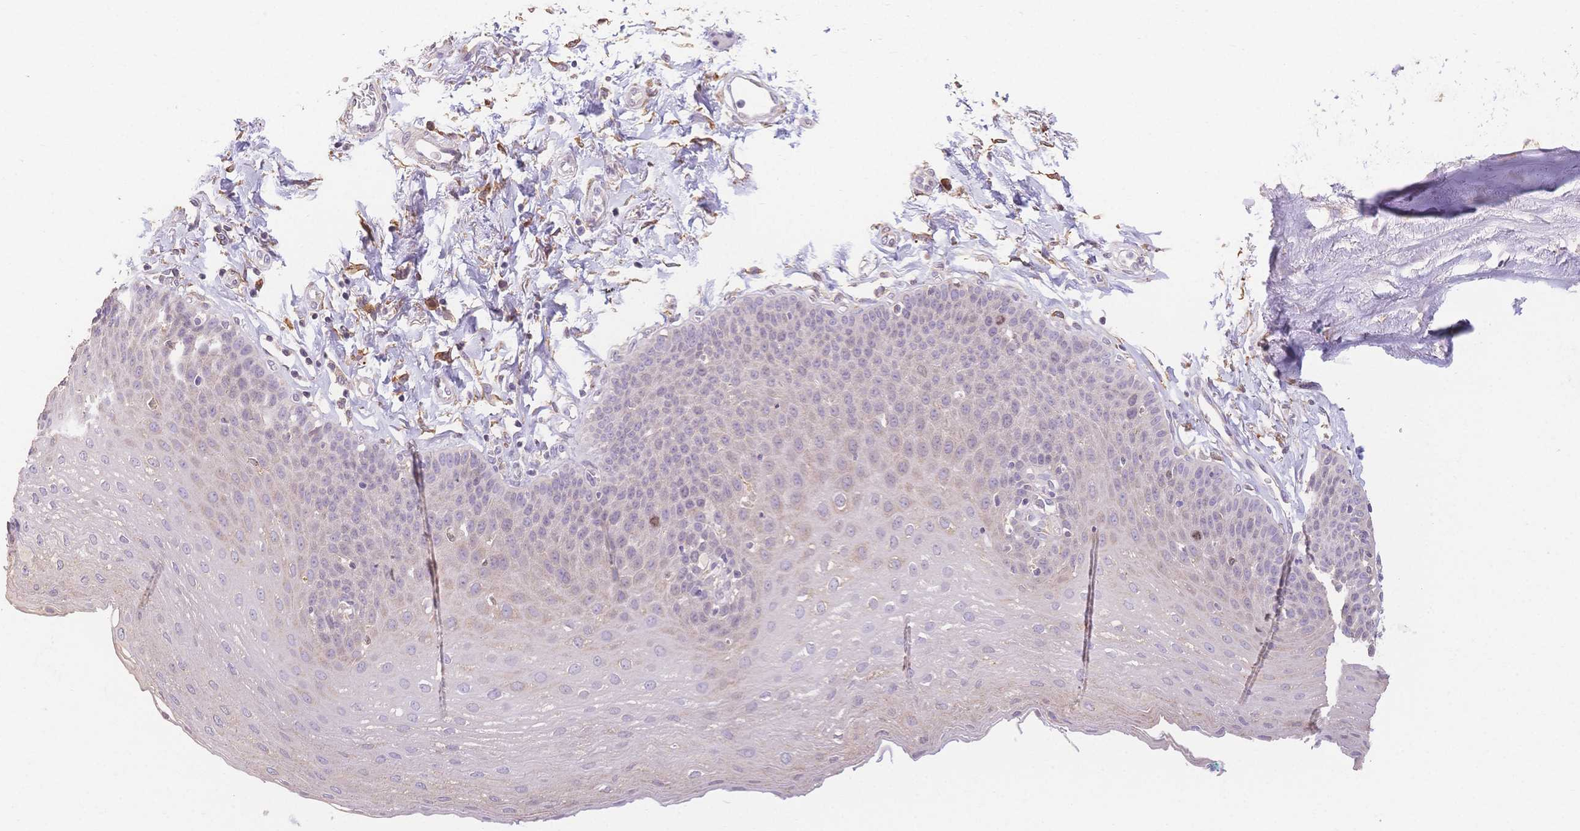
{"staining": {"intensity": "negative", "quantity": "none", "location": "none"}, "tissue": "esophagus", "cell_type": "Squamous epithelial cells", "image_type": "normal", "snomed": [{"axis": "morphology", "description": "Normal tissue, NOS"}, {"axis": "topography", "description": "Esophagus"}], "caption": "An immunohistochemistry photomicrograph of unremarkable esophagus is shown. There is no staining in squamous epithelial cells of esophagus. The staining was performed using DAB (3,3'-diaminobenzidine) to visualize the protein expression in brown, while the nuclei were stained in blue with hematoxylin (Magnification: 20x).", "gene": "HS3ST5", "patient": {"sex": "female", "age": 81}}